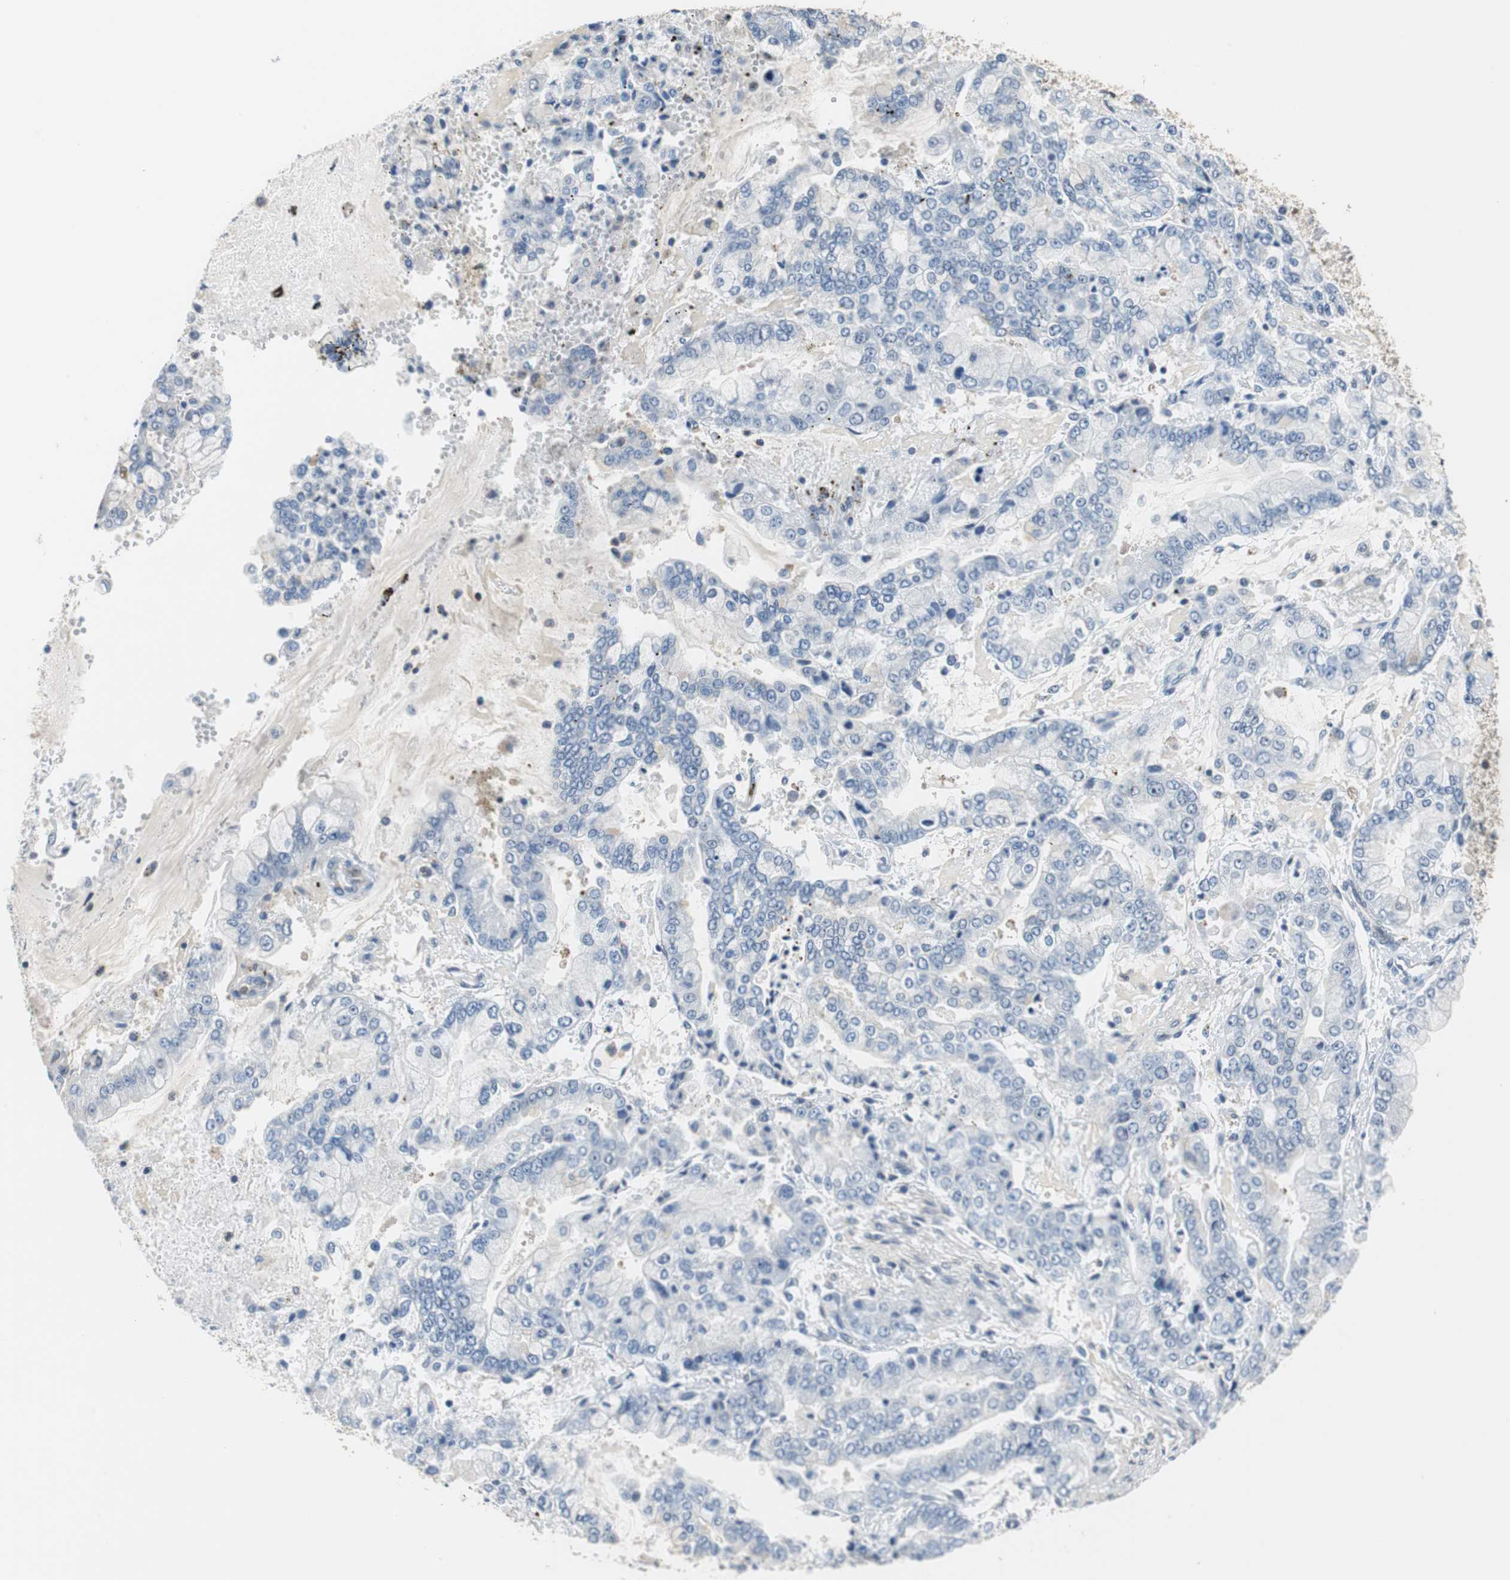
{"staining": {"intensity": "negative", "quantity": "none", "location": "none"}, "tissue": "stomach cancer", "cell_type": "Tumor cells", "image_type": "cancer", "snomed": [{"axis": "morphology", "description": "Adenocarcinoma, NOS"}, {"axis": "topography", "description": "Stomach"}], "caption": "The micrograph exhibits no significant positivity in tumor cells of adenocarcinoma (stomach). (DAB immunohistochemistry, high magnification).", "gene": "CNOT3", "patient": {"sex": "male", "age": 76}}